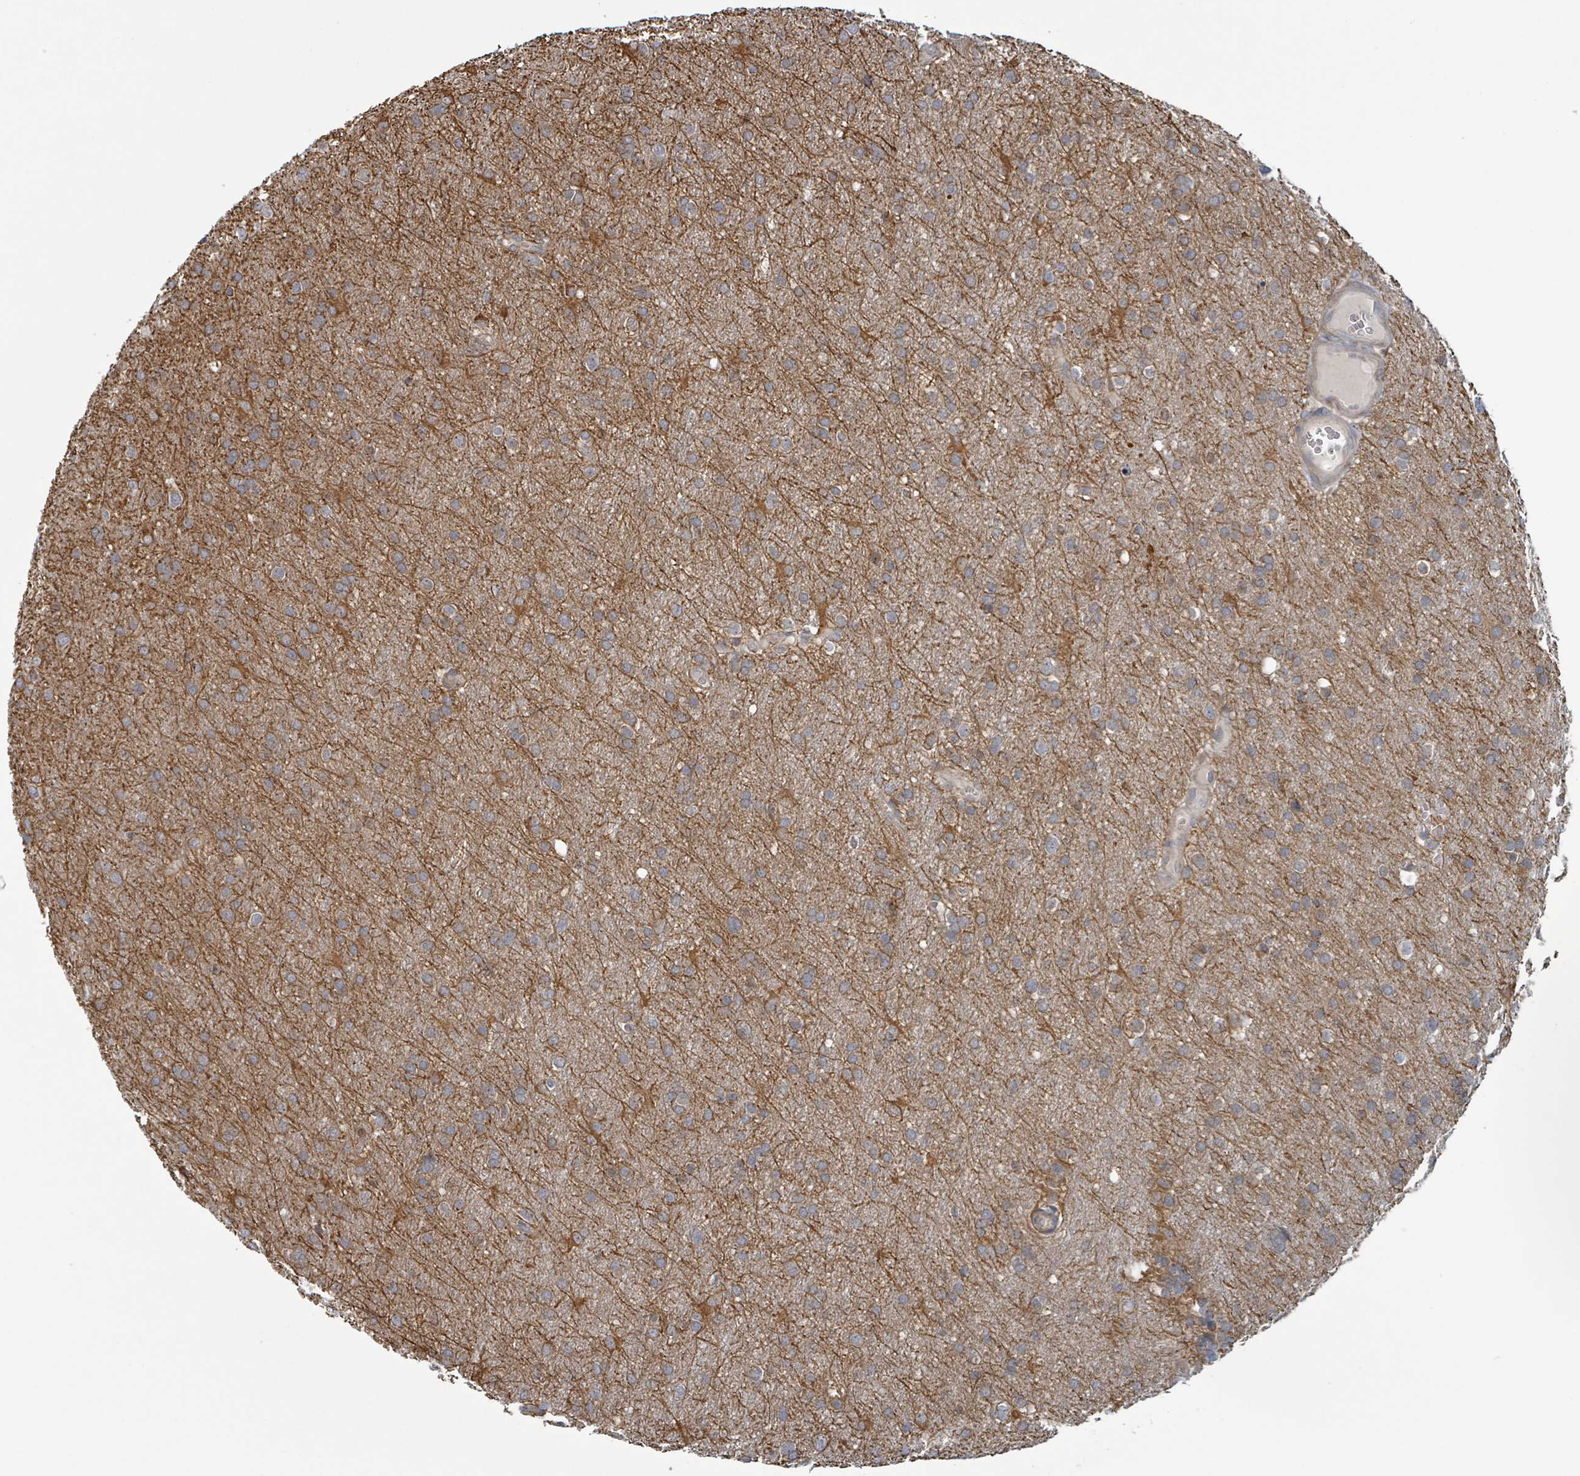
{"staining": {"intensity": "moderate", "quantity": ">75%", "location": "cytoplasmic/membranous"}, "tissue": "glioma", "cell_type": "Tumor cells", "image_type": "cancer", "snomed": [{"axis": "morphology", "description": "Glioma, malignant, Low grade"}, {"axis": "topography", "description": "Brain"}], "caption": "Immunohistochemical staining of human malignant glioma (low-grade) shows medium levels of moderate cytoplasmic/membranous expression in approximately >75% of tumor cells.", "gene": "HIVEP1", "patient": {"sex": "female", "age": 32}}